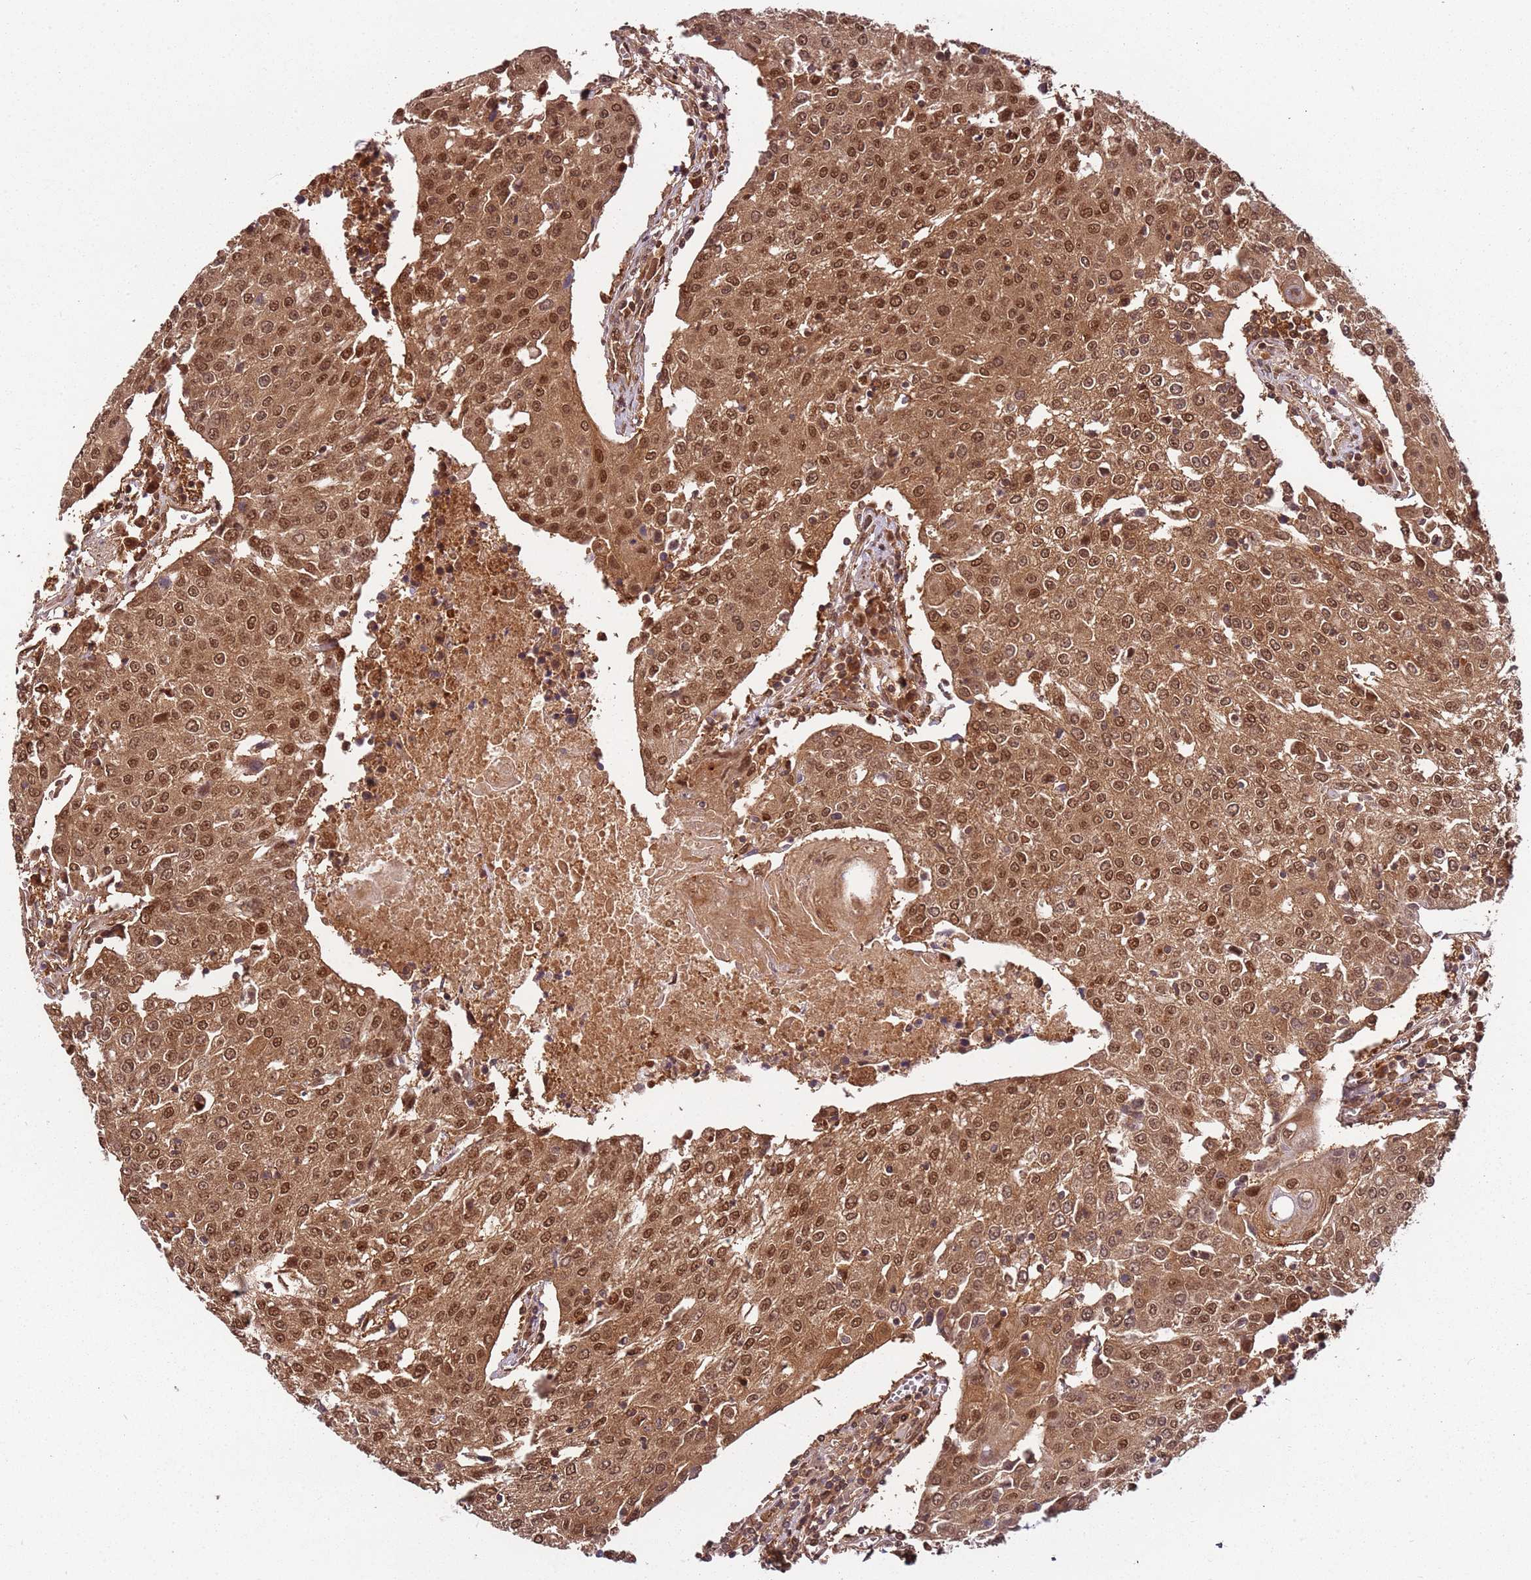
{"staining": {"intensity": "moderate", "quantity": ">75%", "location": "cytoplasmic/membranous,nuclear"}, "tissue": "urothelial cancer", "cell_type": "Tumor cells", "image_type": "cancer", "snomed": [{"axis": "morphology", "description": "Urothelial carcinoma, High grade"}, {"axis": "topography", "description": "Urinary bladder"}], "caption": "A medium amount of moderate cytoplasmic/membranous and nuclear expression is appreciated in approximately >75% of tumor cells in urothelial carcinoma (high-grade) tissue.", "gene": "PGLS", "patient": {"sex": "female", "age": 85}}